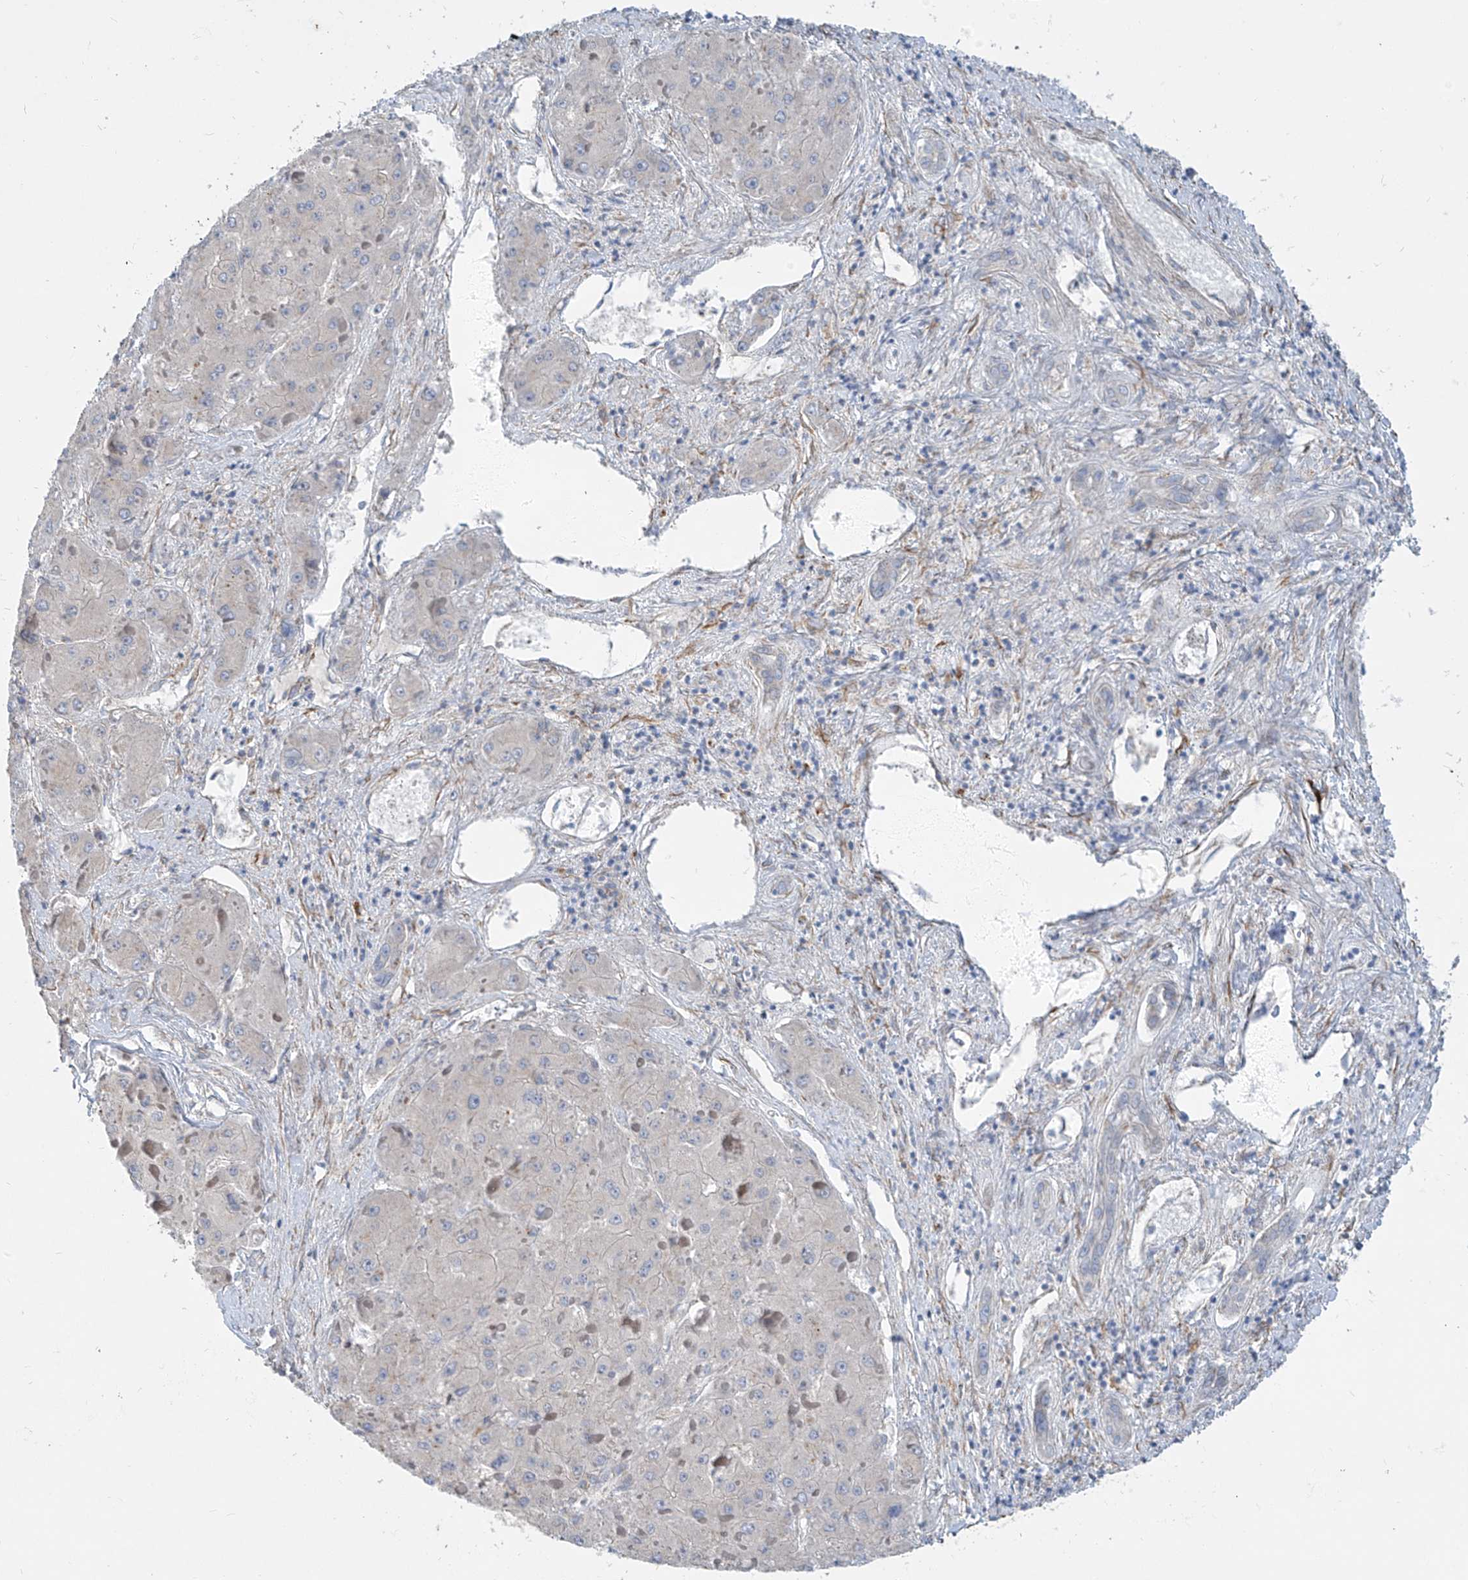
{"staining": {"intensity": "negative", "quantity": "none", "location": "none"}, "tissue": "liver cancer", "cell_type": "Tumor cells", "image_type": "cancer", "snomed": [{"axis": "morphology", "description": "Carcinoma, Hepatocellular, NOS"}, {"axis": "topography", "description": "Liver"}], "caption": "Human liver hepatocellular carcinoma stained for a protein using immunohistochemistry (IHC) reveals no positivity in tumor cells.", "gene": "KRTAP25-1", "patient": {"sex": "female", "age": 73}}